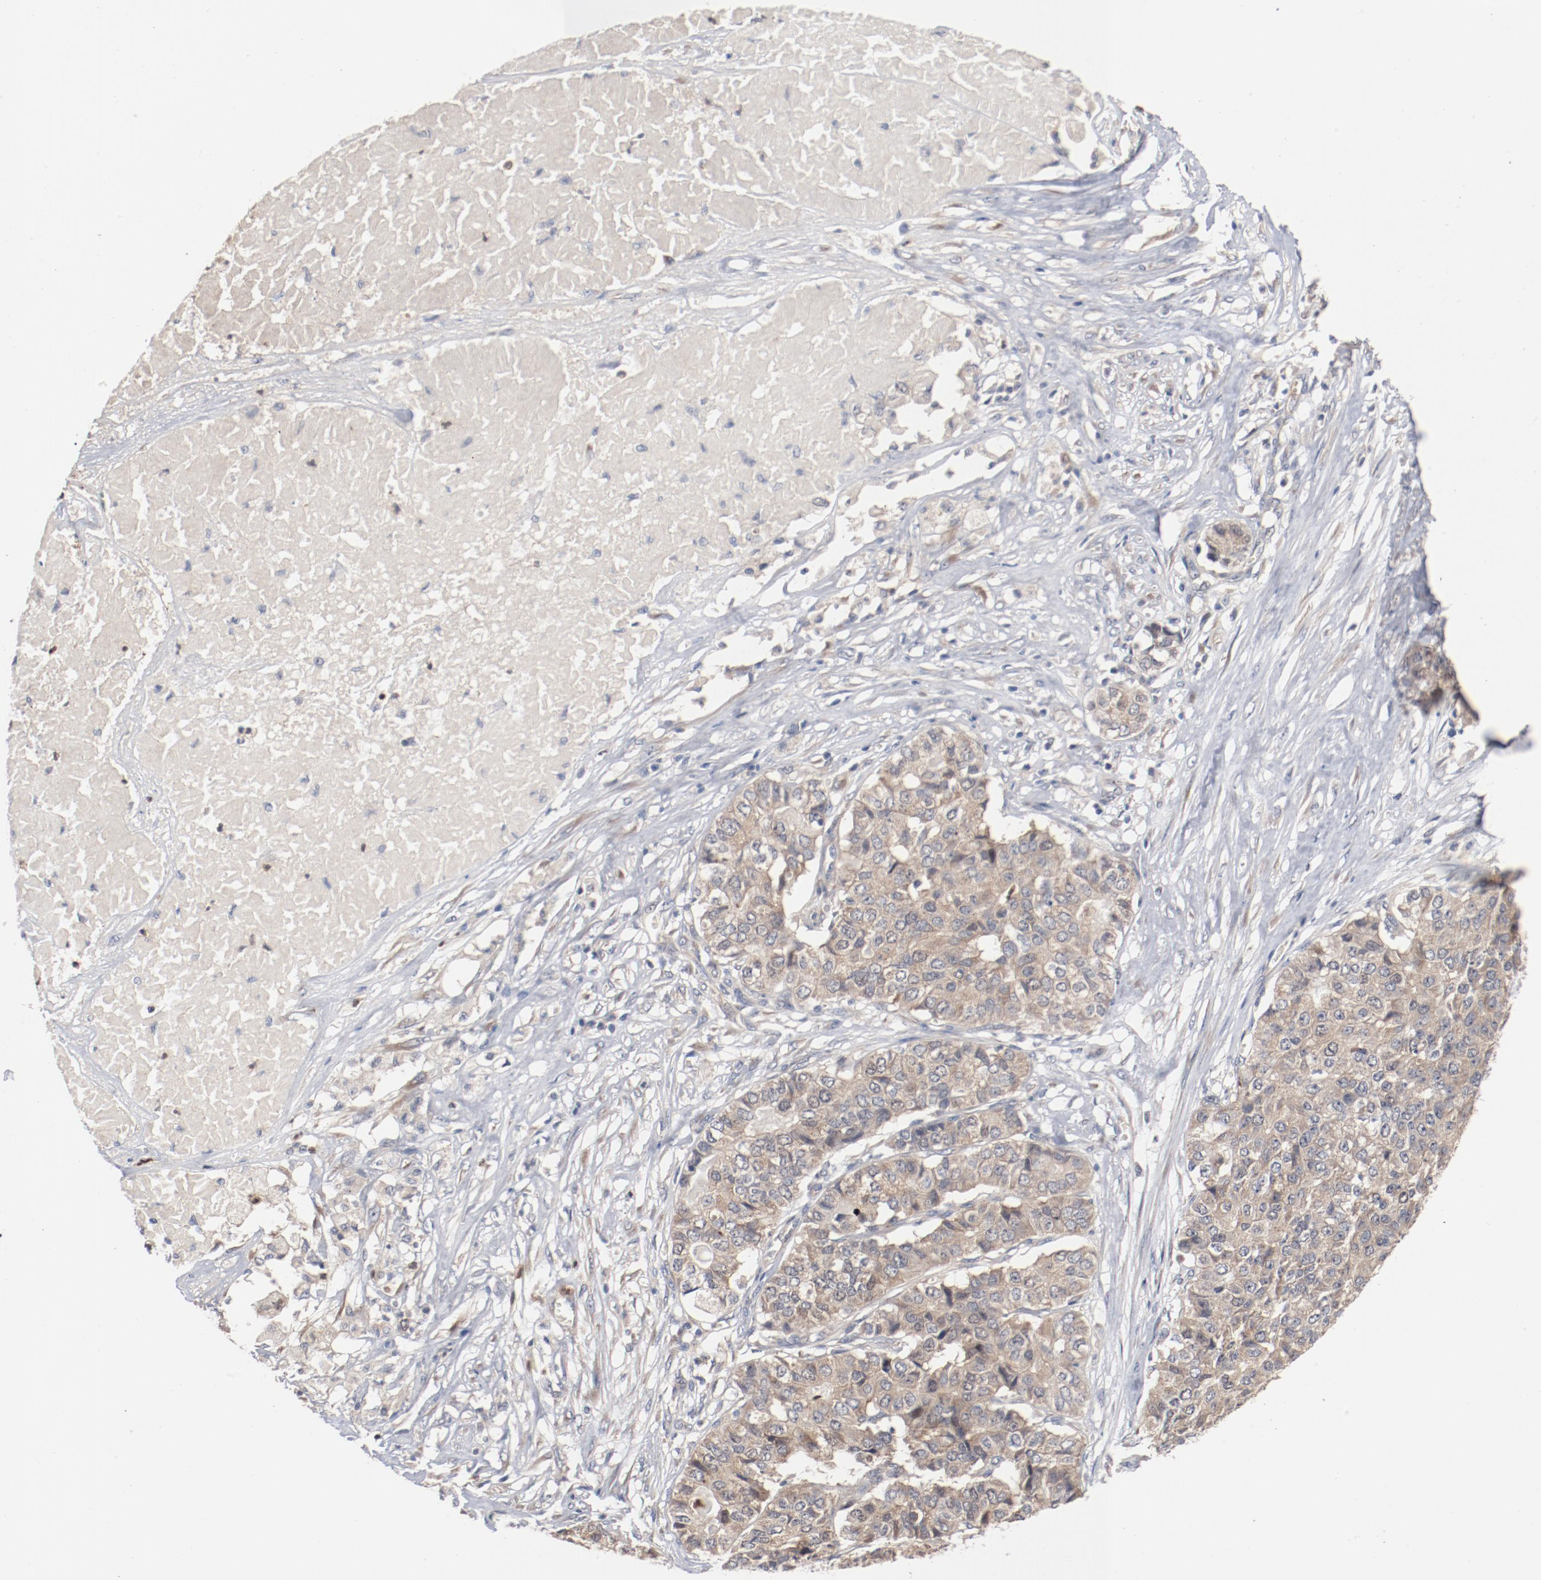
{"staining": {"intensity": "weak", "quantity": ">75%", "location": "cytoplasmic/membranous"}, "tissue": "pancreatic cancer", "cell_type": "Tumor cells", "image_type": "cancer", "snomed": [{"axis": "morphology", "description": "Adenocarcinoma, NOS"}, {"axis": "topography", "description": "Pancreas"}], "caption": "Pancreatic cancer stained for a protein displays weak cytoplasmic/membranous positivity in tumor cells. (DAB (3,3'-diaminobenzidine) IHC with brightfield microscopy, high magnification).", "gene": "RNASE11", "patient": {"sex": "male", "age": 50}}